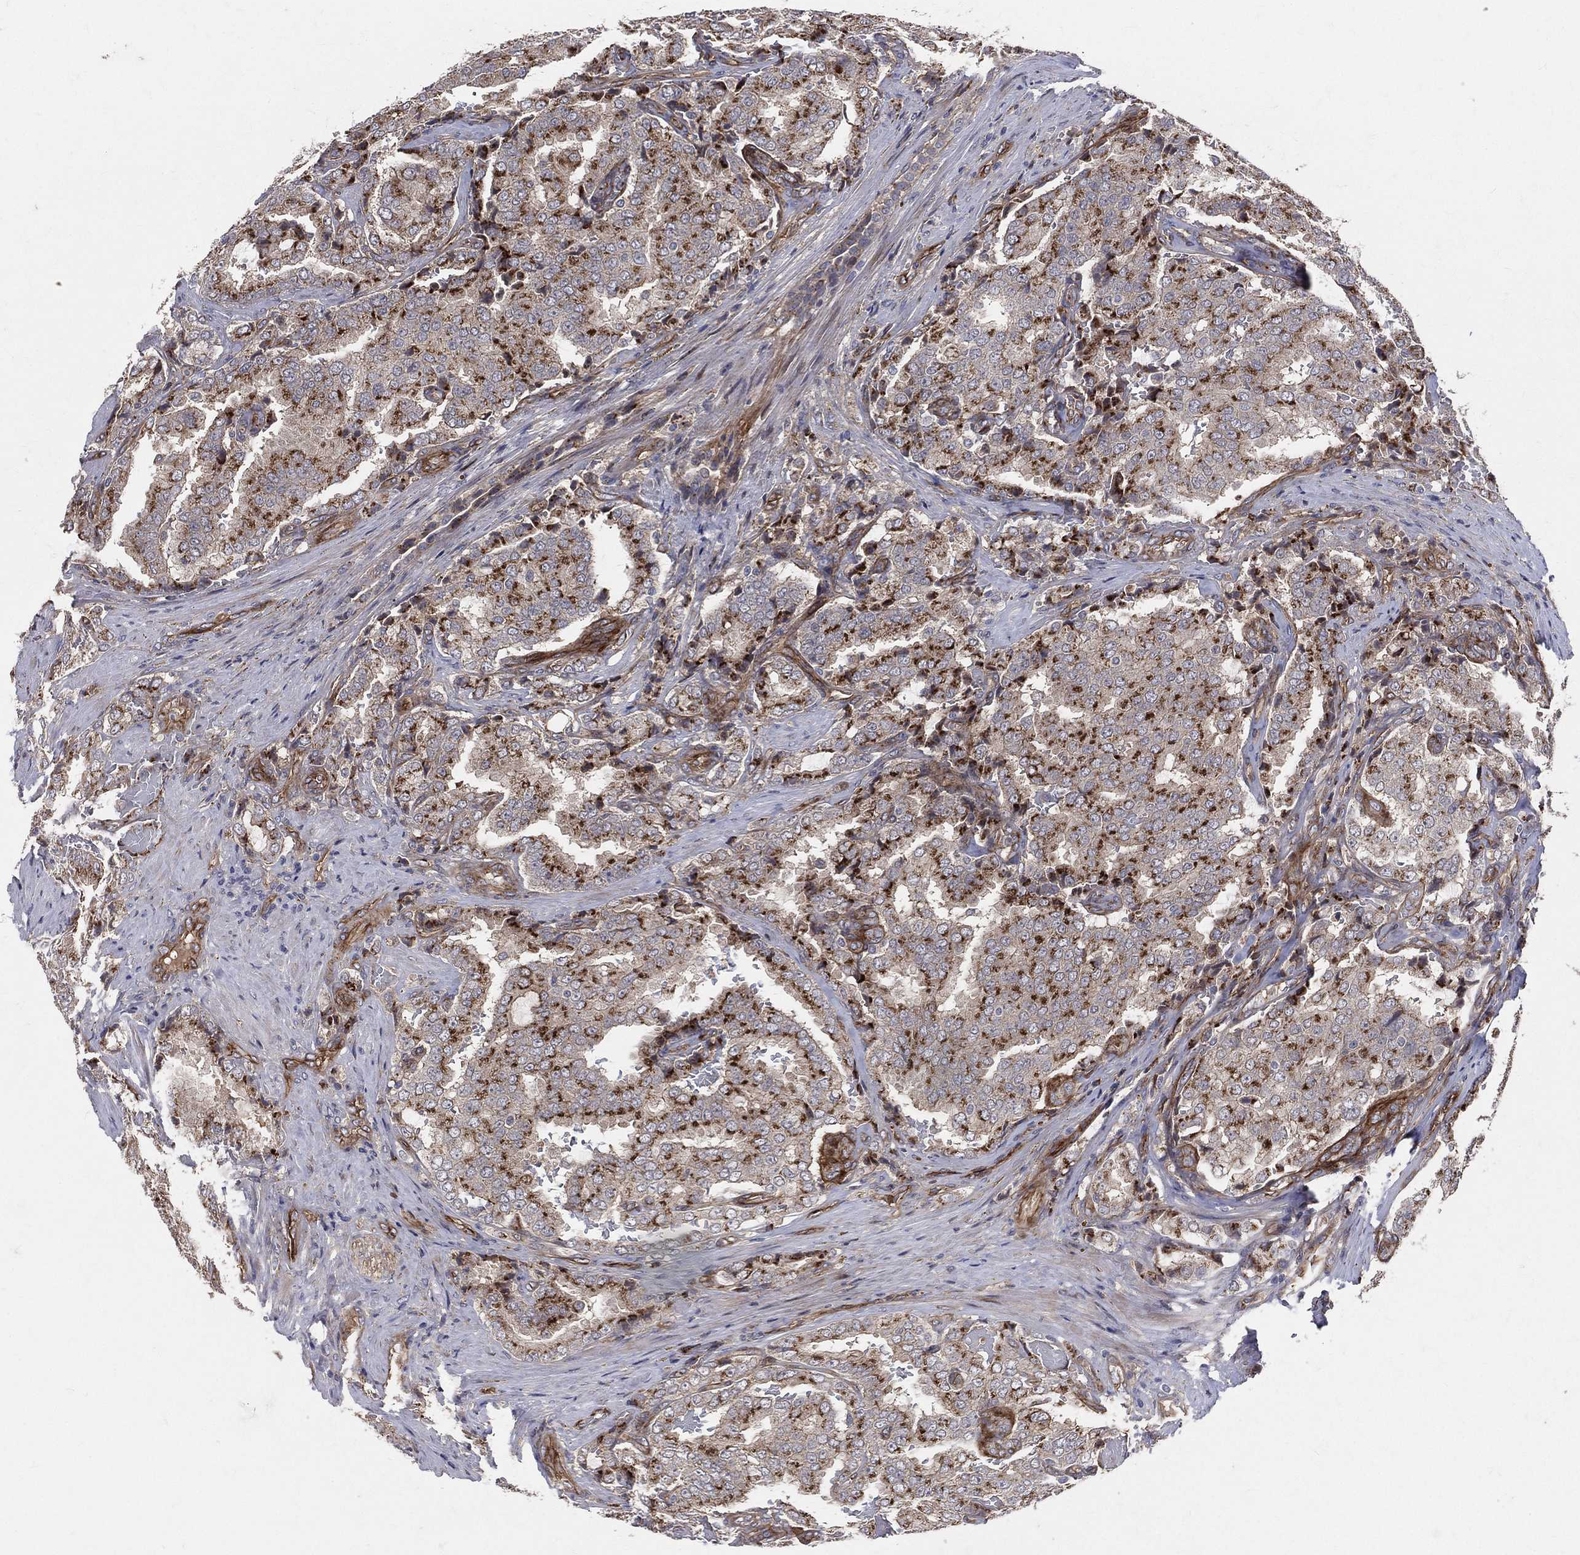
{"staining": {"intensity": "strong", "quantity": ">75%", "location": "cytoplasmic/membranous"}, "tissue": "prostate cancer", "cell_type": "Tumor cells", "image_type": "cancer", "snomed": [{"axis": "morphology", "description": "Adenocarcinoma, NOS"}, {"axis": "topography", "description": "Prostate"}], "caption": "Strong cytoplasmic/membranous staining is seen in about >75% of tumor cells in prostate cancer (adenocarcinoma).", "gene": "ENTPD1", "patient": {"sex": "male", "age": 65}}